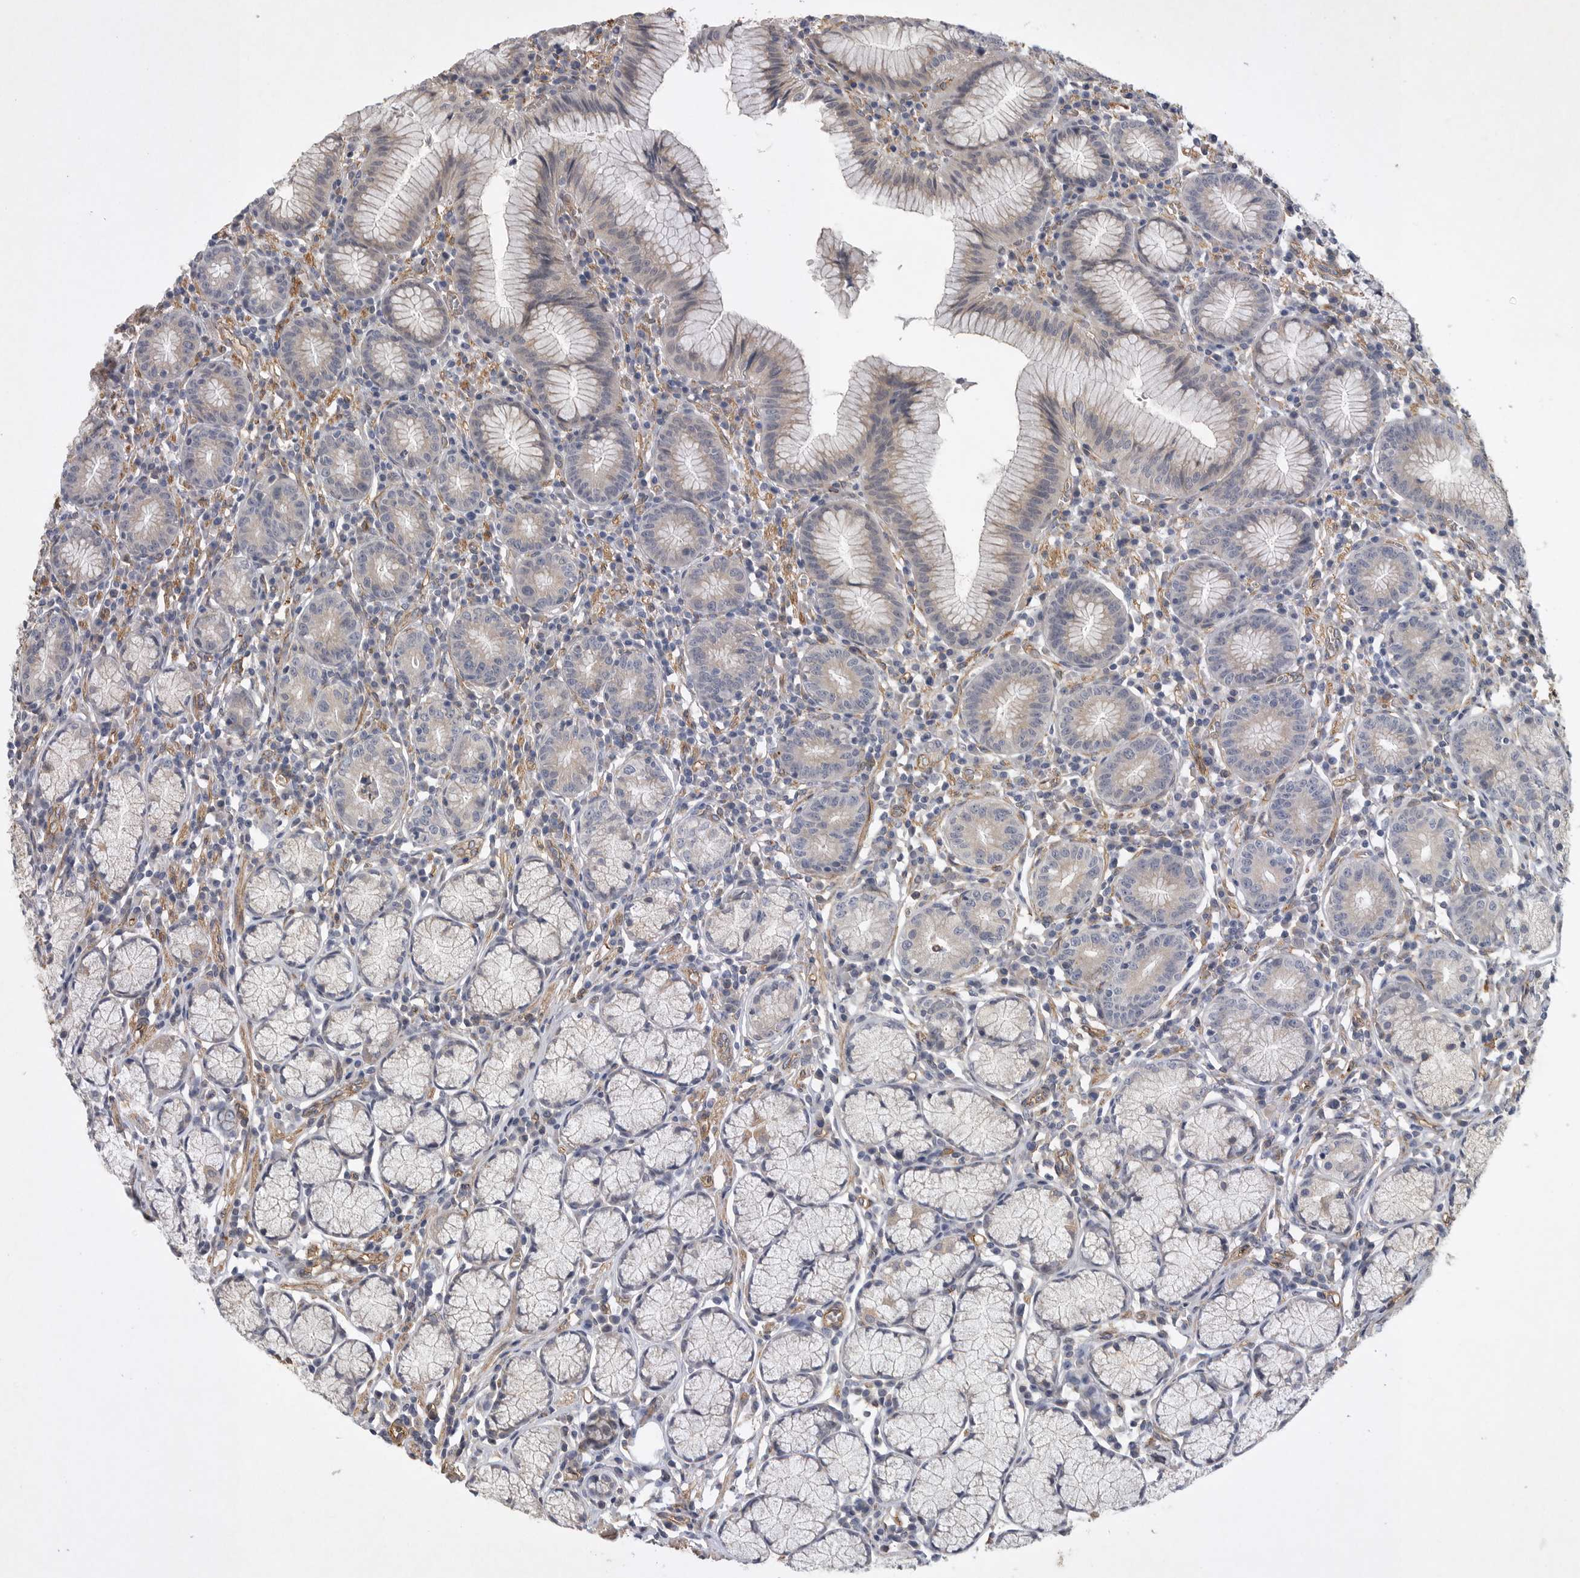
{"staining": {"intensity": "weak", "quantity": "25%-75%", "location": "cytoplasmic/membranous"}, "tissue": "stomach", "cell_type": "Glandular cells", "image_type": "normal", "snomed": [{"axis": "morphology", "description": "Normal tissue, NOS"}, {"axis": "topography", "description": "Stomach"}], "caption": "Immunohistochemical staining of benign human stomach demonstrates weak cytoplasmic/membranous protein staining in approximately 25%-75% of glandular cells.", "gene": "ANKFY1", "patient": {"sex": "male", "age": 55}}